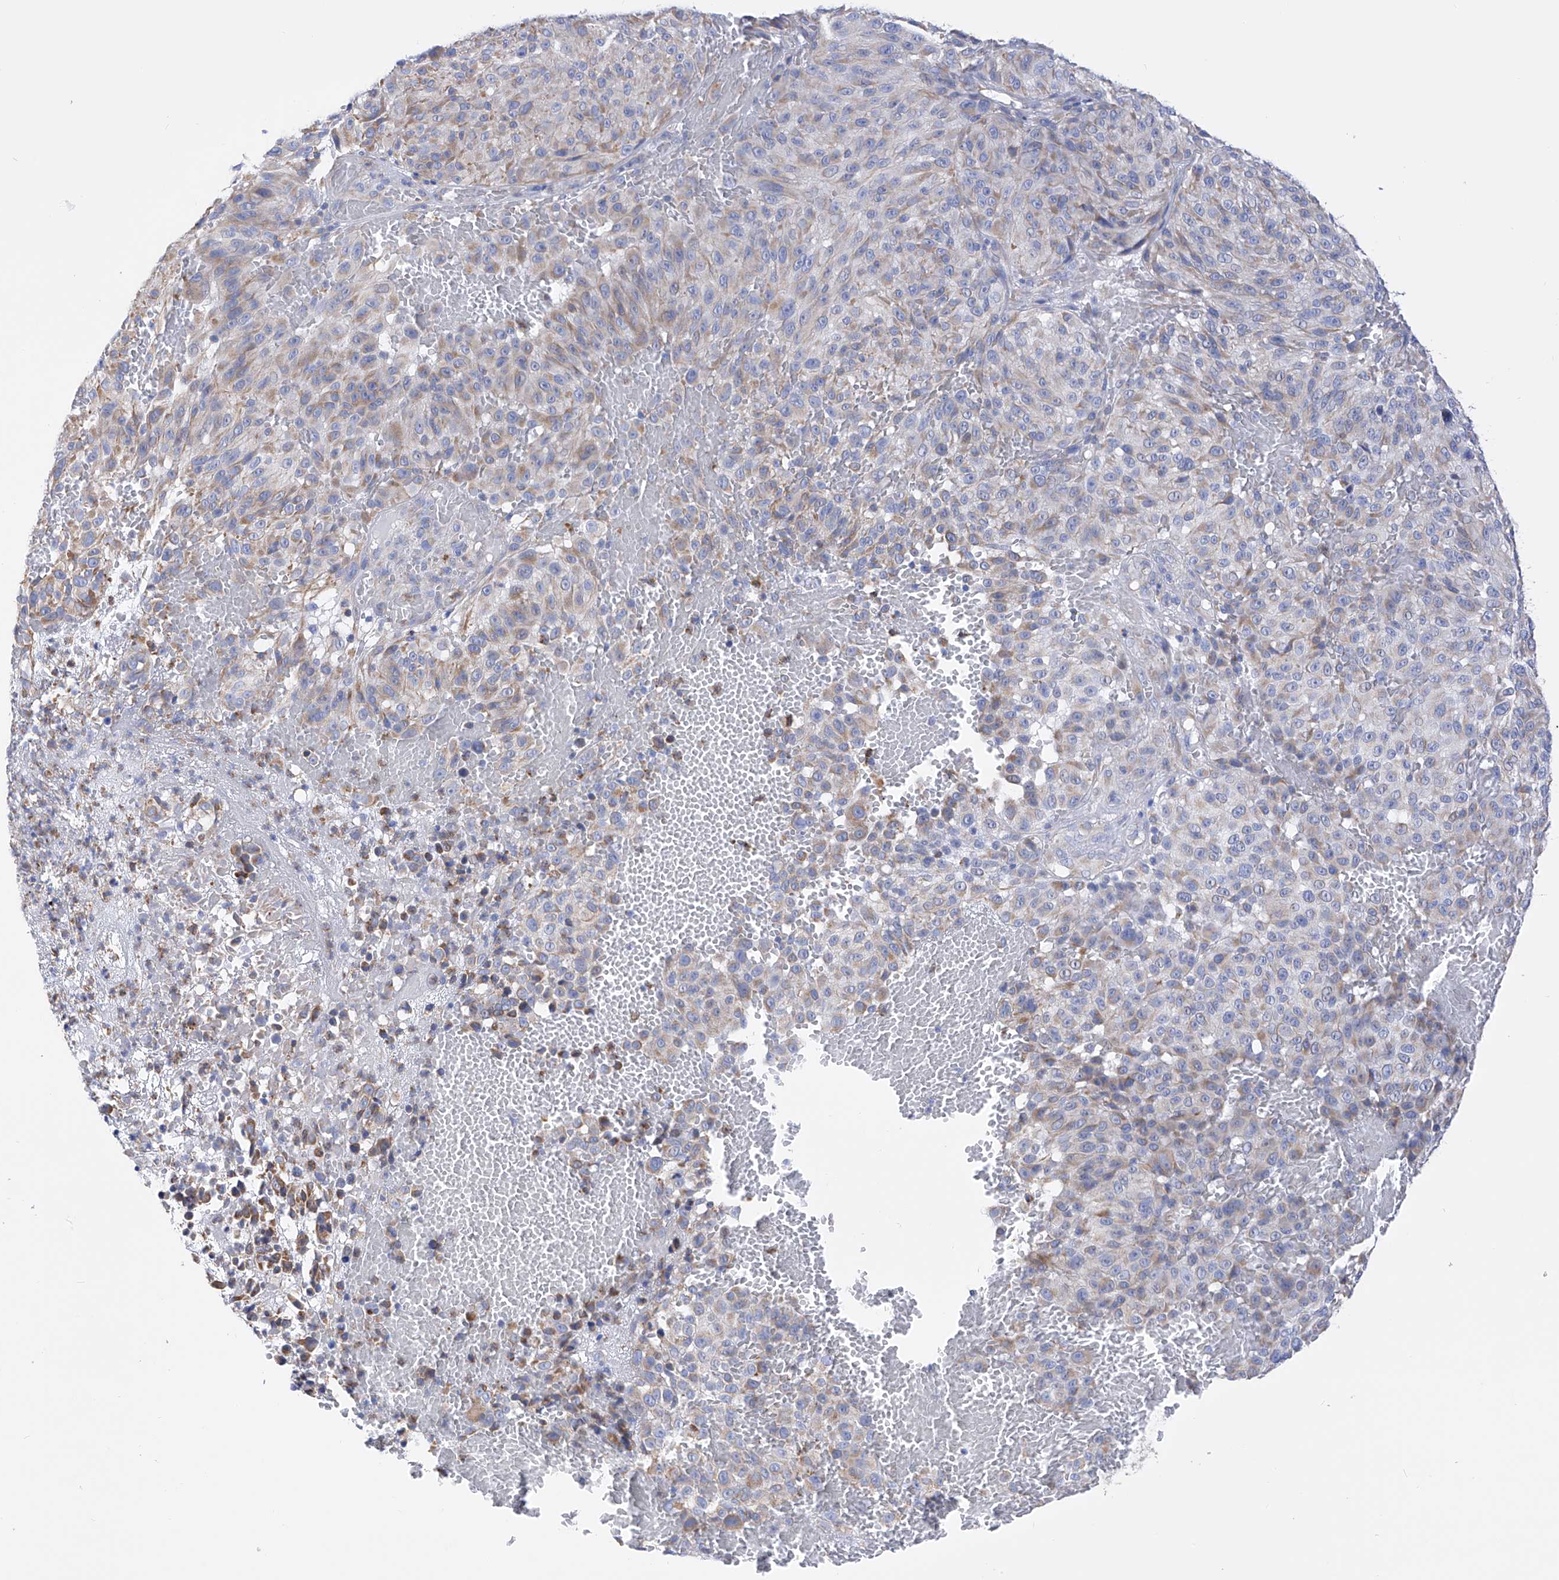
{"staining": {"intensity": "weak", "quantity": "25%-75%", "location": "cytoplasmic/membranous"}, "tissue": "melanoma", "cell_type": "Tumor cells", "image_type": "cancer", "snomed": [{"axis": "morphology", "description": "Malignant melanoma, NOS"}, {"axis": "topography", "description": "Skin"}], "caption": "Immunohistochemistry (IHC) staining of malignant melanoma, which shows low levels of weak cytoplasmic/membranous positivity in approximately 25%-75% of tumor cells indicating weak cytoplasmic/membranous protein expression. The staining was performed using DAB (3,3'-diaminobenzidine) (brown) for protein detection and nuclei were counterstained in hematoxylin (blue).", "gene": "FLG", "patient": {"sex": "male", "age": 83}}